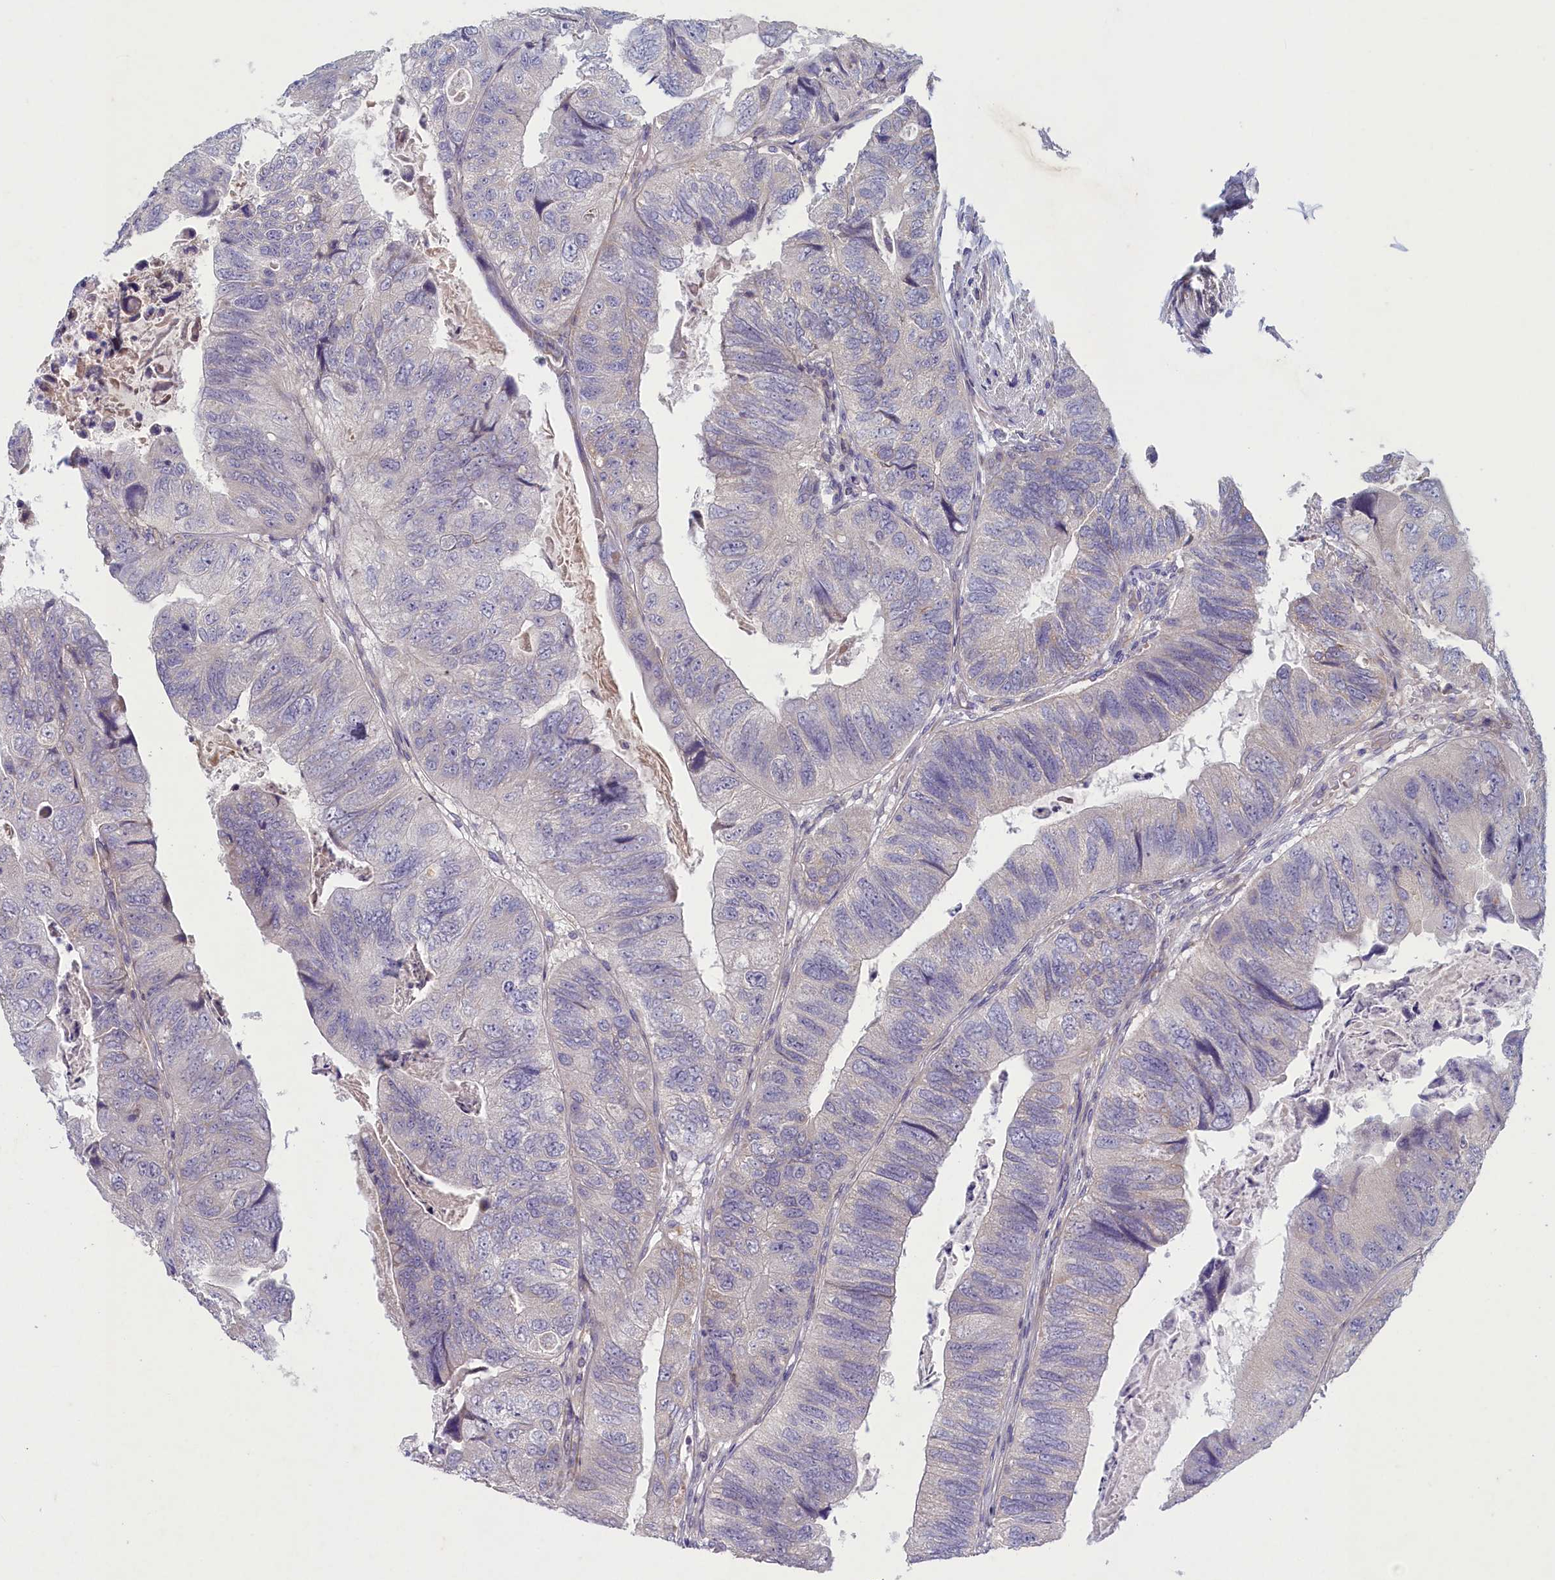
{"staining": {"intensity": "negative", "quantity": "none", "location": "none"}, "tissue": "colorectal cancer", "cell_type": "Tumor cells", "image_type": "cancer", "snomed": [{"axis": "morphology", "description": "Adenocarcinoma, NOS"}, {"axis": "topography", "description": "Rectum"}], "caption": "Tumor cells show no significant staining in colorectal cancer (adenocarcinoma).", "gene": "PLEKHG6", "patient": {"sex": "male", "age": 63}}